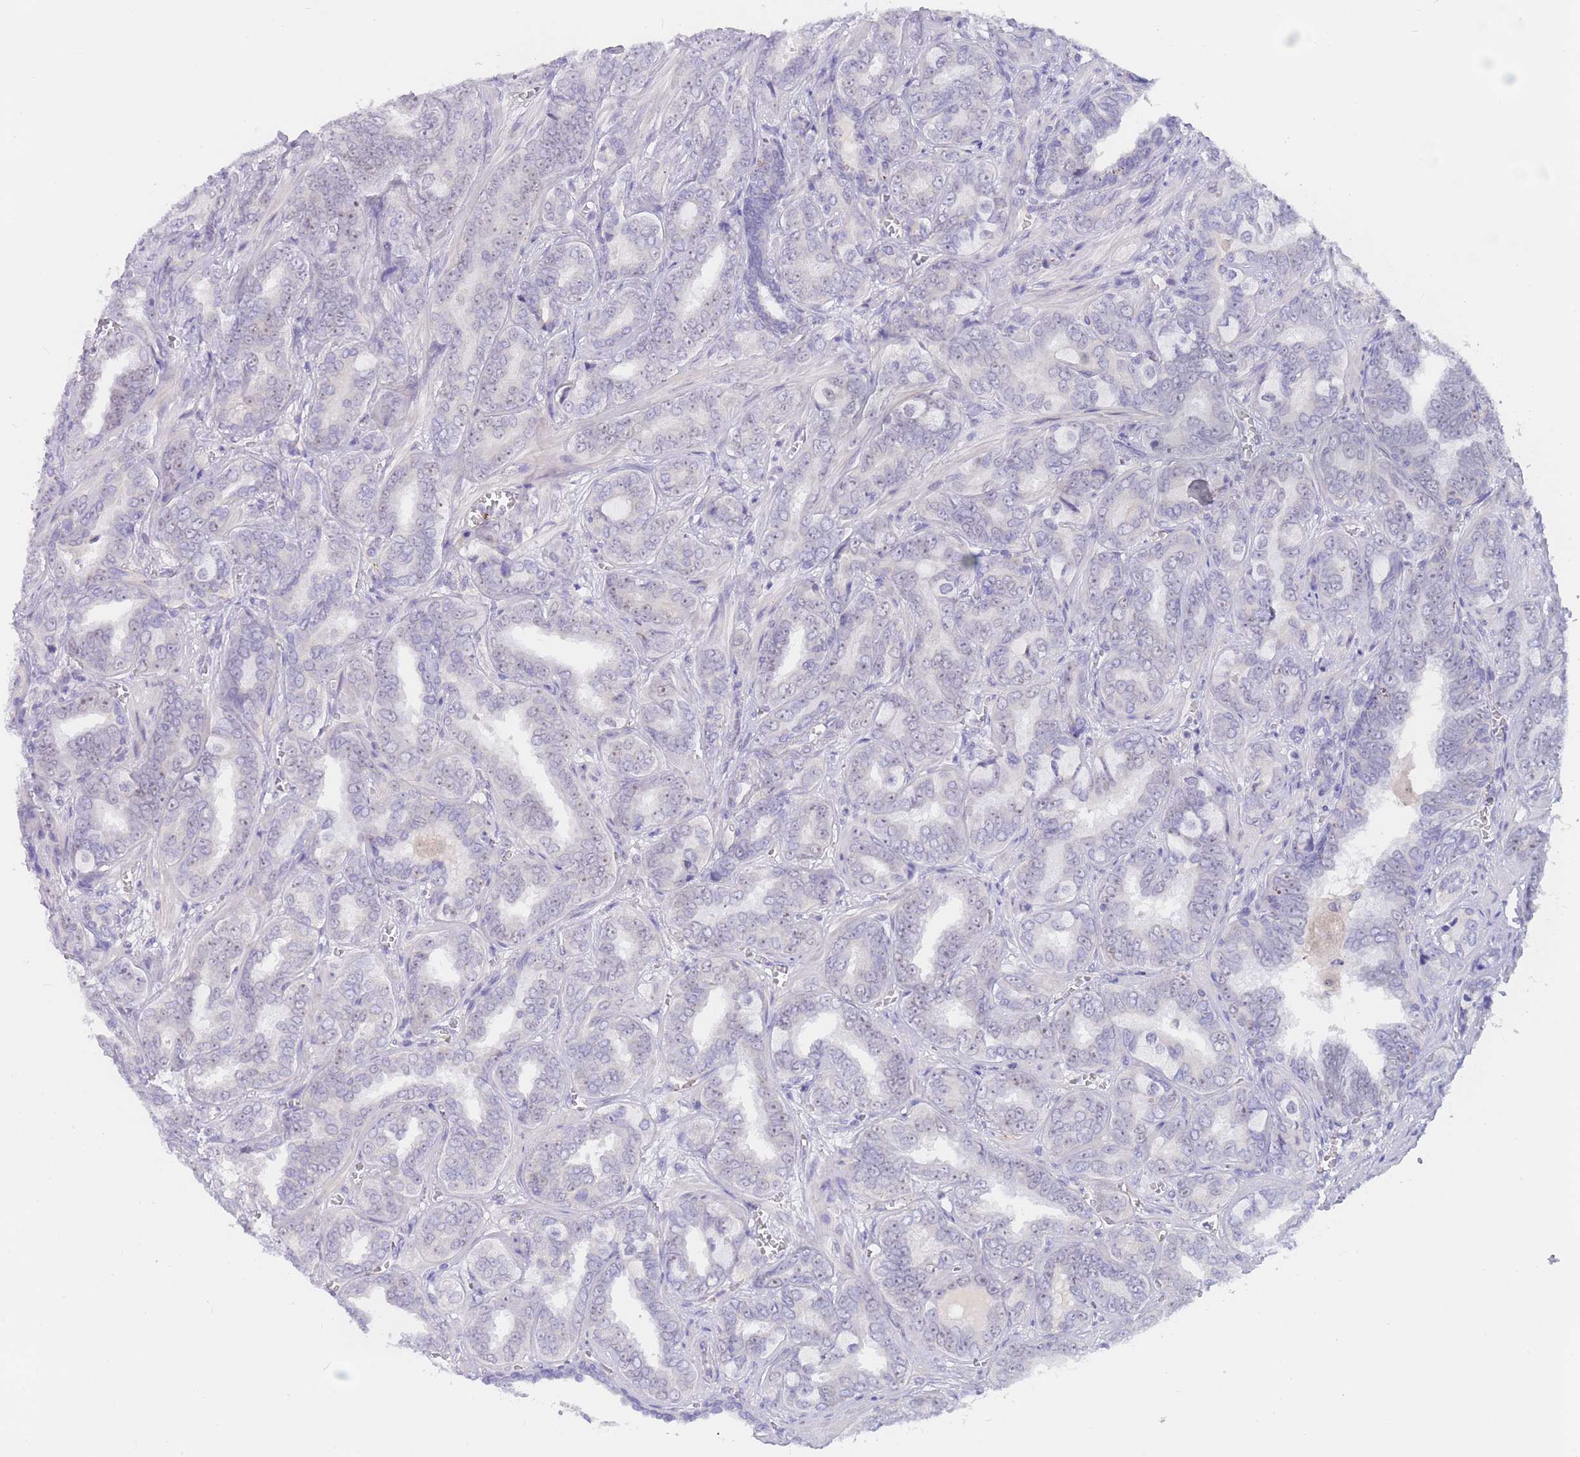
{"staining": {"intensity": "negative", "quantity": "none", "location": "none"}, "tissue": "prostate cancer", "cell_type": "Tumor cells", "image_type": "cancer", "snomed": [{"axis": "morphology", "description": "Adenocarcinoma, High grade"}, {"axis": "topography", "description": "Prostate"}], "caption": "This is an IHC image of prostate cancer (high-grade adenocarcinoma). There is no expression in tumor cells.", "gene": "BOP1", "patient": {"sex": "male", "age": 67}}